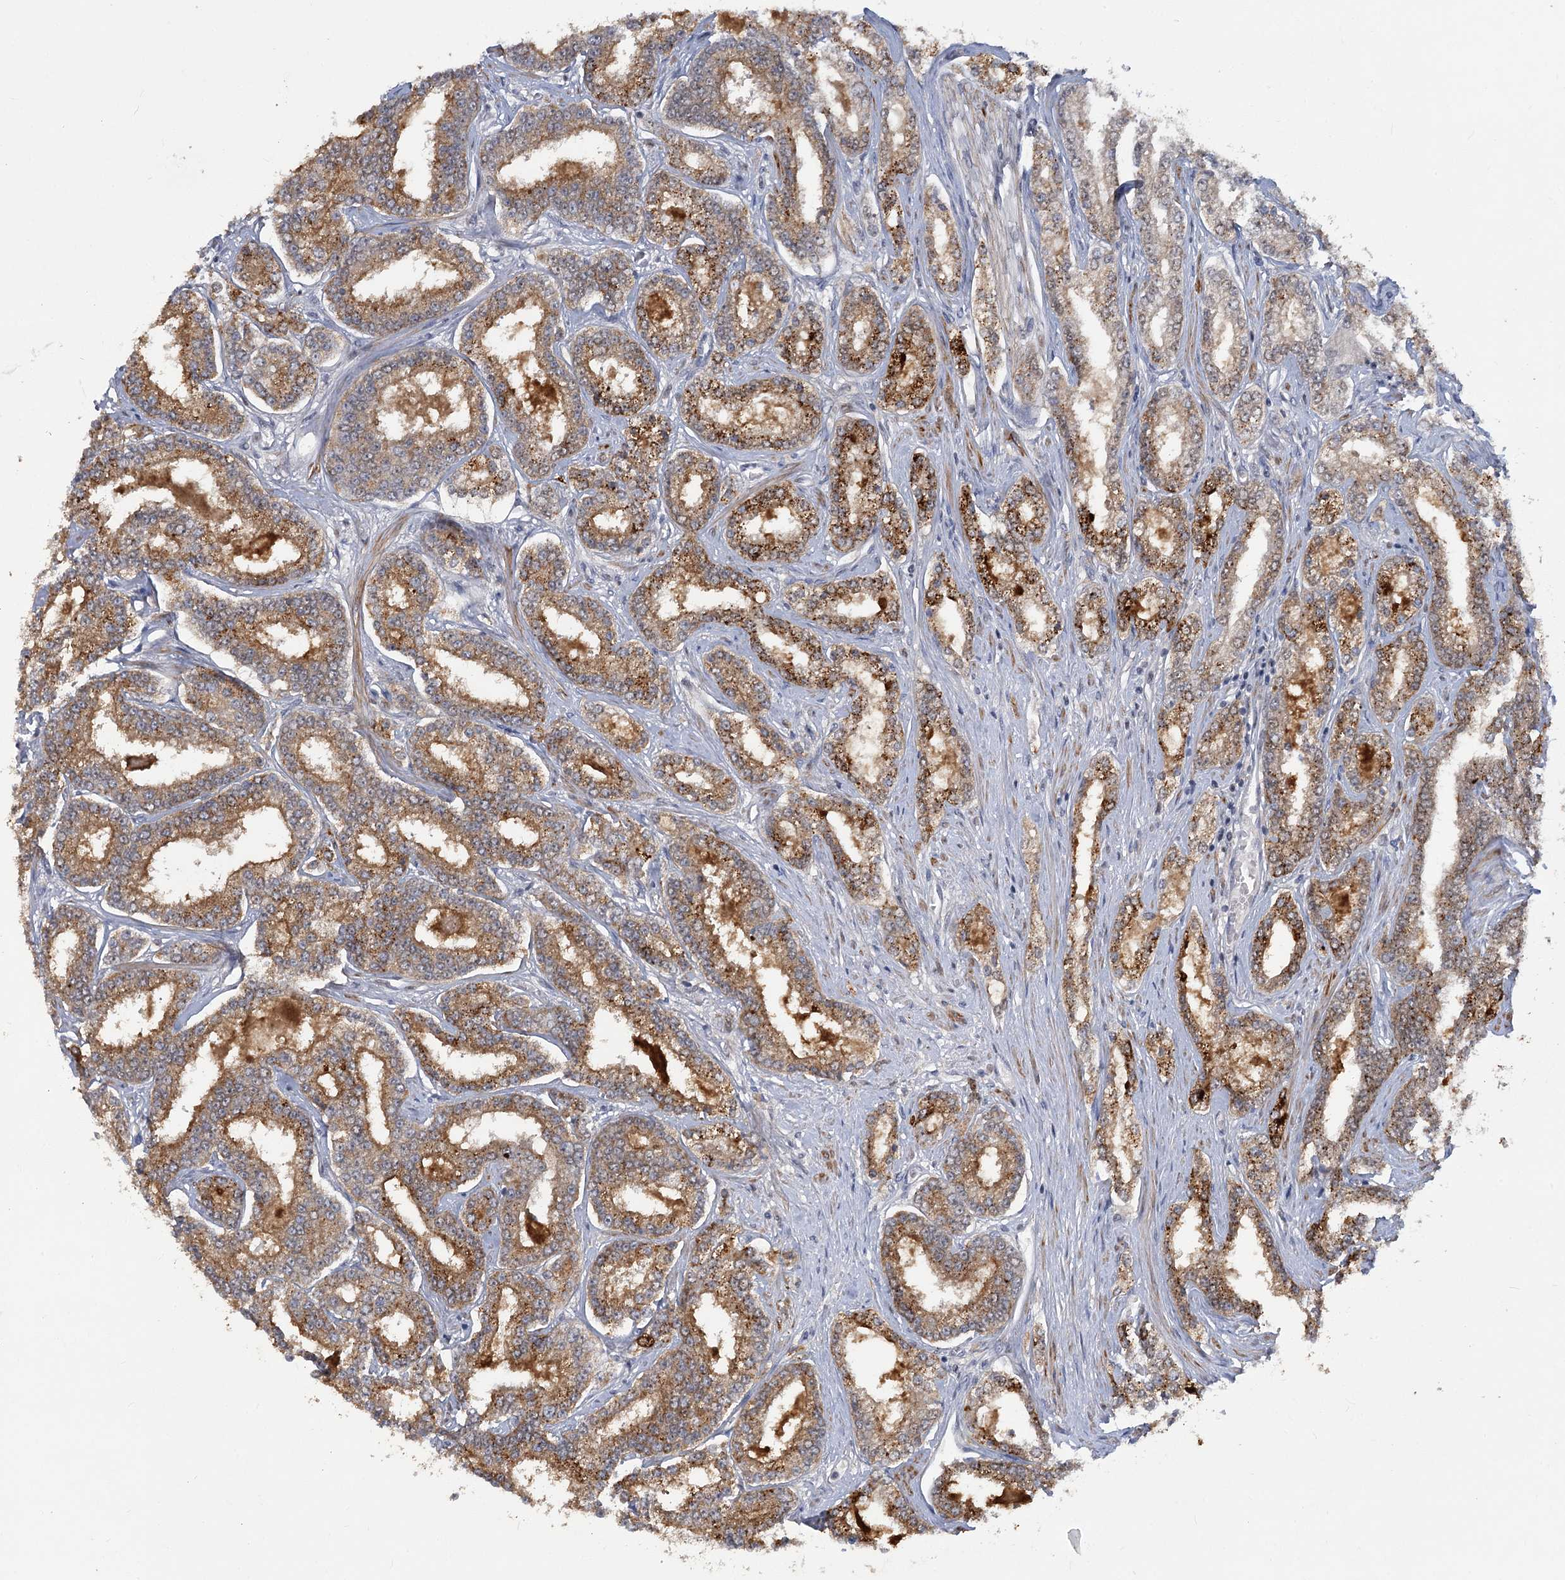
{"staining": {"intensity": "moderate", "quantity": ">75%", "location": "cytoplasmic/membranous"}, "tissue": "prostate cancer", "cell_type": "Tumor cells", "image_type": "cancer", "snomed": [{"axis": "morphology", "description": "Normal tissue, NOS"}, {"axis": "morphology", "description": "Adenocarcinoma, High grade"}, {"axis": "topography", "description": "Prostate"}], "caption": "High-magnification brightfield microscopy of prostate adenocarcinoma (high-grade) stained with DAB (3,3'-diaminobenzidine) (brown) and counterstained with hematoxylin (blue). tumor cells exhibit moderate cytoplasmic/membranous staining is present in approximately>75% of cells. The staining was performed using DAB (3,3'-diaminobenzidine), with brown indicating positive protein expression. Nuclei are stained blue with hematoxylin.", "gene": "ARSI", "patient": {"sex": "male", "age": 83}}